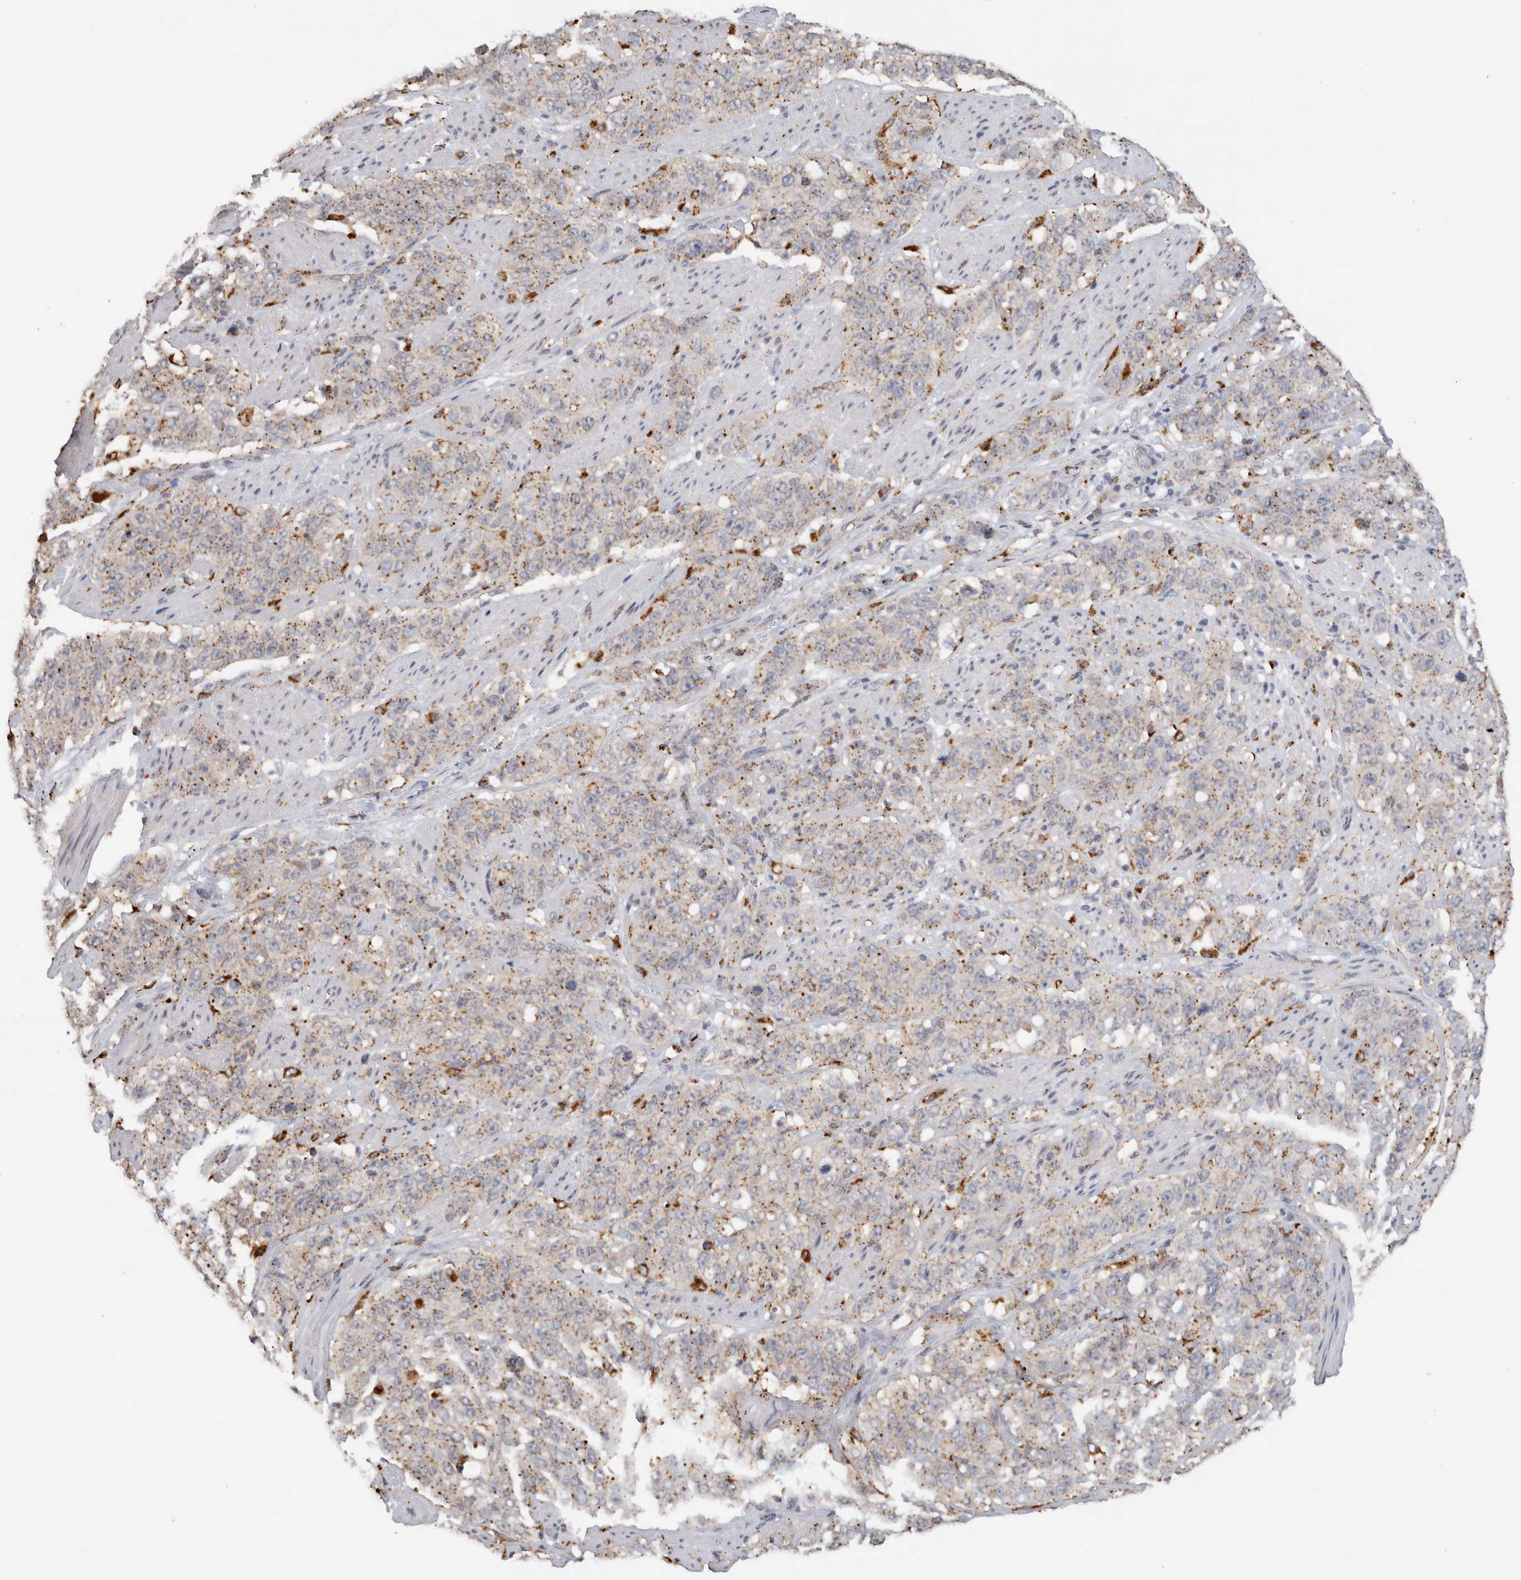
{"staining": {"intensity": "moderate", "quantity": ">75%", "location": "cytoplasmic/membranous"}, "tissue": "stomach cancer", "cell_type": "Tumor cells", "image_type": "cancer", "snomed": [{"axis": "morphology", "description": "Adenocarcinoma, NOS"}, {"axis": "topography", "description": "Stomach"}], "caption": "Adenocarcinoma (stomach) stained with a brown dye exhibits moderate cytoplasmic/membranous positive expression in about >75% of tumor cells.", "gene": "GNS", "patient": {"sex": "male", "age": 48}}